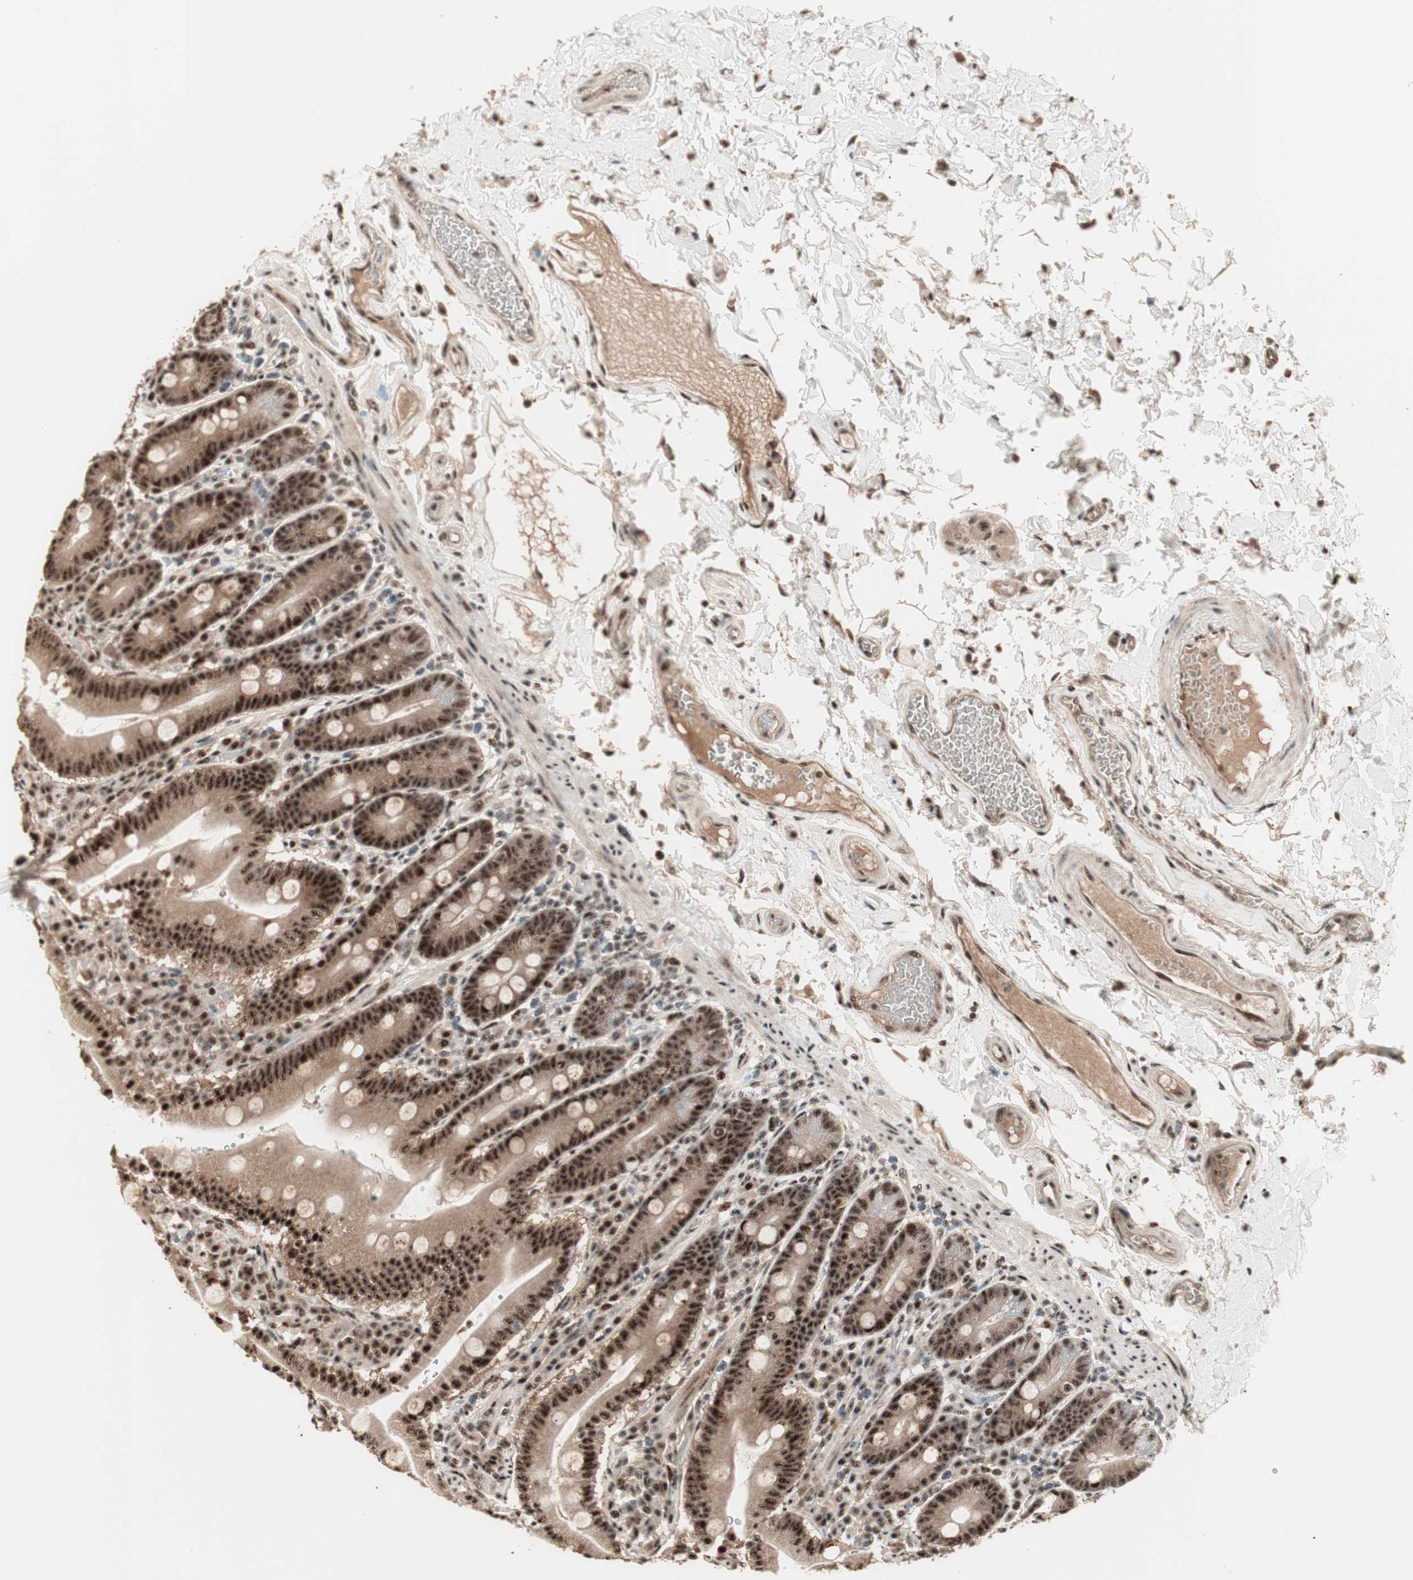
{"staining": {"intensity": "strong", "quantity": ">75%", "location": "cytoplasmic/membranous,nuclear"}, "tissue": "duodenum", "cell_type": "Glandular cells", "image_type": "normal", "snomed": [{"axis": "morphology", "description": "Normal tissue, NOS"}, {"axis": "topography", "description": "Small intestine, NOS"}], "caption": "Immunohistochemical staining of benign human duodenum demonstrates high levels of strong cytoplasmic/membranous,nuclear positivity in approximately >75% of glandular cells. Immunohistochemistry stains the protein of interest in brown and the nuclei are stained blue.", "gene": "NR5A2", "patient": {"sex": "female", "age": 71}}